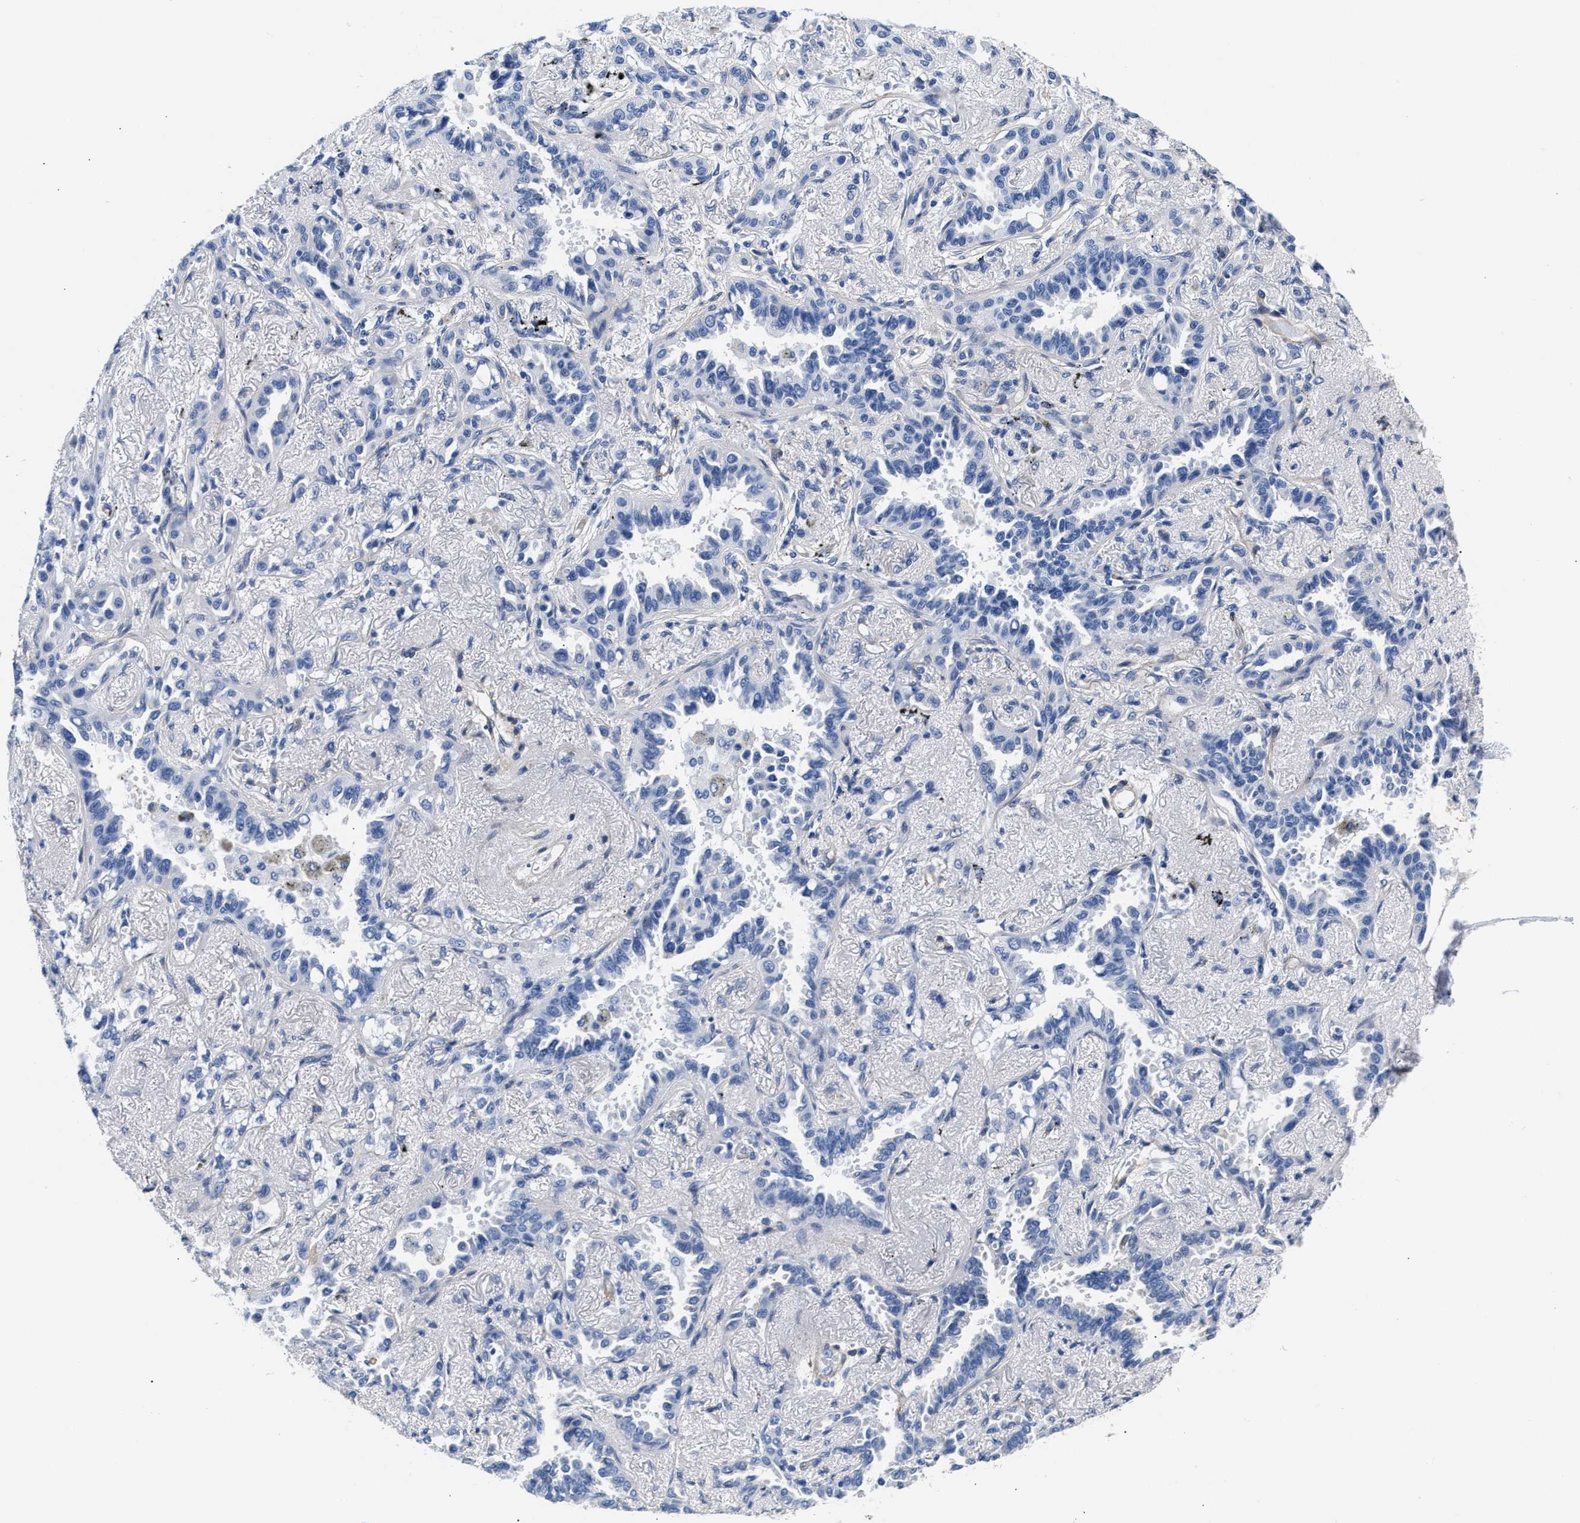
{"staining": {"intensity": "negative", "quantity": "none", "location": "none"}, "tissue": "lung cancer", "cell_type": "Tumor cells", "image_type": "cancer", "snomed": [{"axis": "morphology", "description": "Adenocarcinoma, NOS"}, {"axis": "topography", "description": "Lung"}], "caption": "High magnification brightfield microscopy of lung adenocarcinoma stained with DAB (brown) and counterstained with hematoxylin (blue): tumor cells show no significant positivity.", "gene": "TRIM29", "patient": {"sex": "male", "age": 59}}